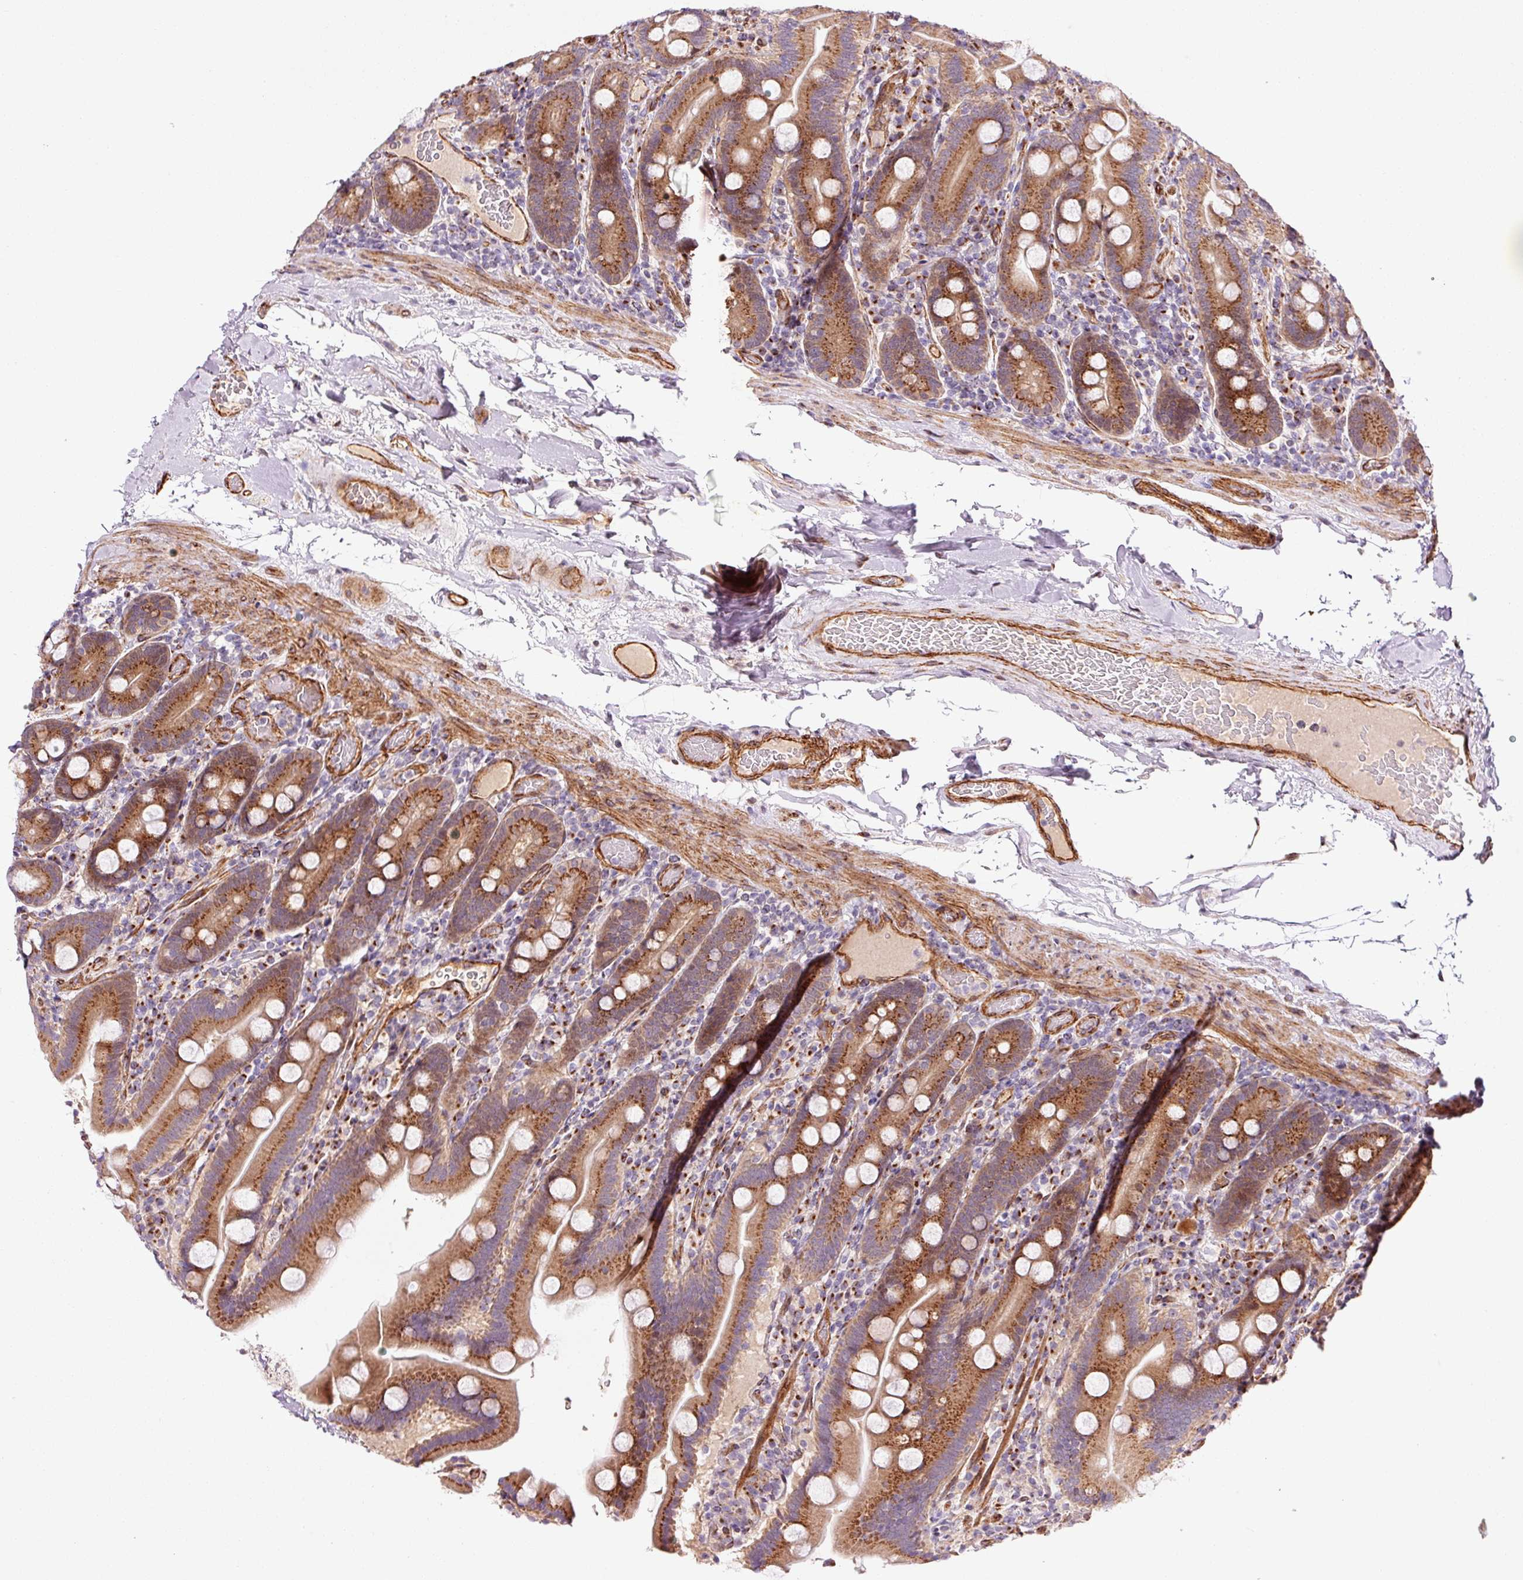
{"staining": {"intensity": "moderate", "quantity": ">75%", "location": "cytoplasmic/membranous"}, "tissue": "duodenum", "cell_type": "Glandular cells", "image_type": "normal", "snomed": [{"axis": "morphology", "description": "Normal tissue, NOS"}, {"axis": "topography", "description": "Duodenum"}], "caption": "Immunohistochemistry (IHC) of benign duodenum shows medium levels of moderate cytoplasmic/membranous expression in approximately >75% of glandular cells. The staining was performed using DAB (3,3'-diaminobenzidine), with brown indicating positive protein expression. Nuclei are stained blue with hematoxylin.", "gene": "LIMK2", "patient": {"sex": "male", "age": 55}}